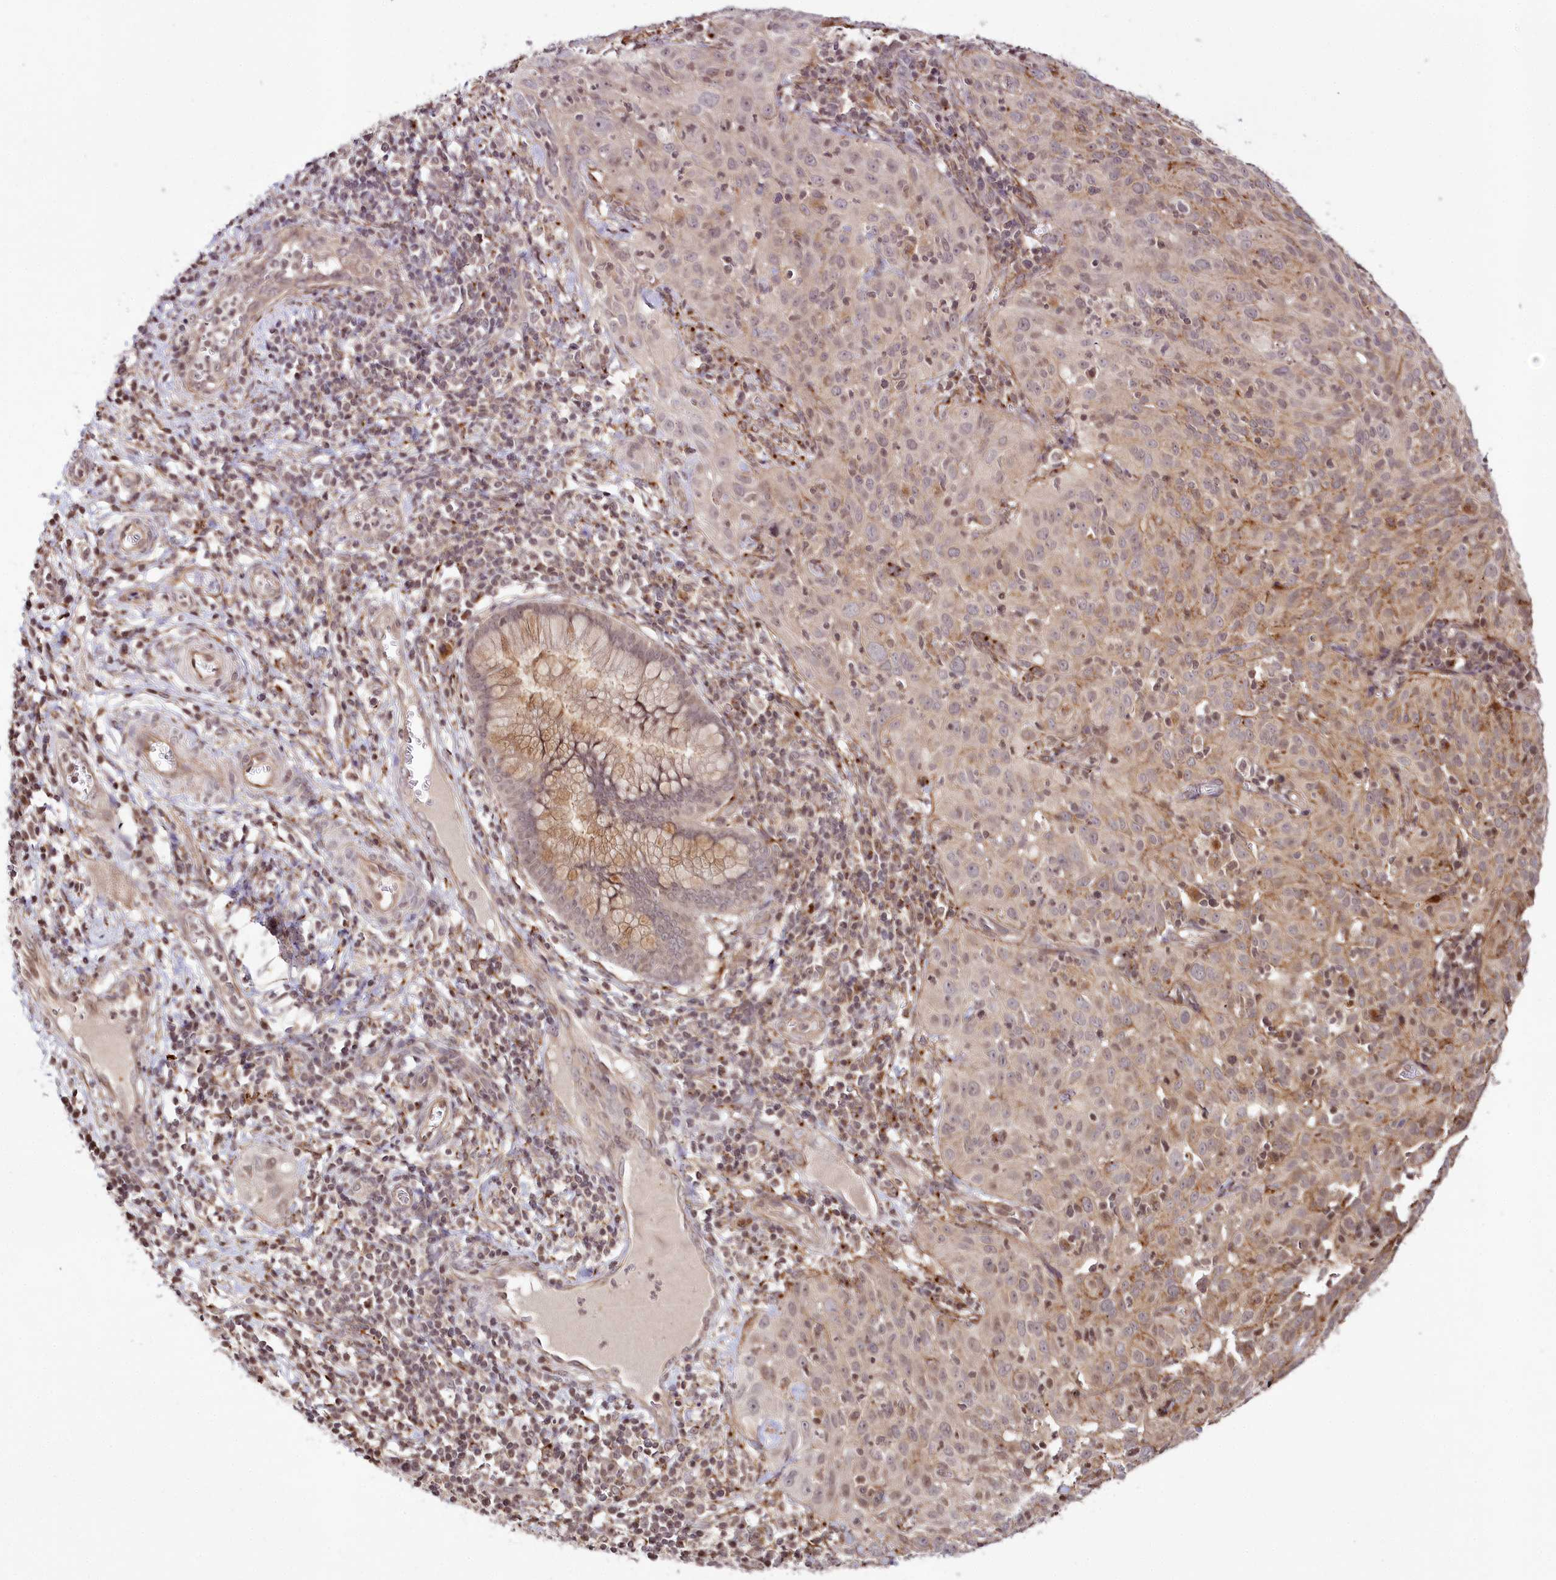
{"staining": {"intensity": "moderate", "quantity": "<25%", "location": "cytoplasmic/membranous,nuclear"}, "tissue": "cervical cancer", "cell_type": "Tumor cells", "image_type": "cancer", "snomed": [{"axis": "morphology", "description": "Squamous cell carcinoma, NOS"}, {"axis": "topography", "description": "Cervix"}], "caption": "High-magnification brightfield microscopy of cervical cancer (squamous cell carcinoma) stained with DAB (3,3'-diaminobenzidine) (brown) and counterstained with hematoxylin (blue). tumor cells exhibit moderate cytoplasmic/membranous and nuclear positivity is identified in approximately<25% of cells.", "gene": "HOXC8", "patient": {"sex": "female", "age": 31}}